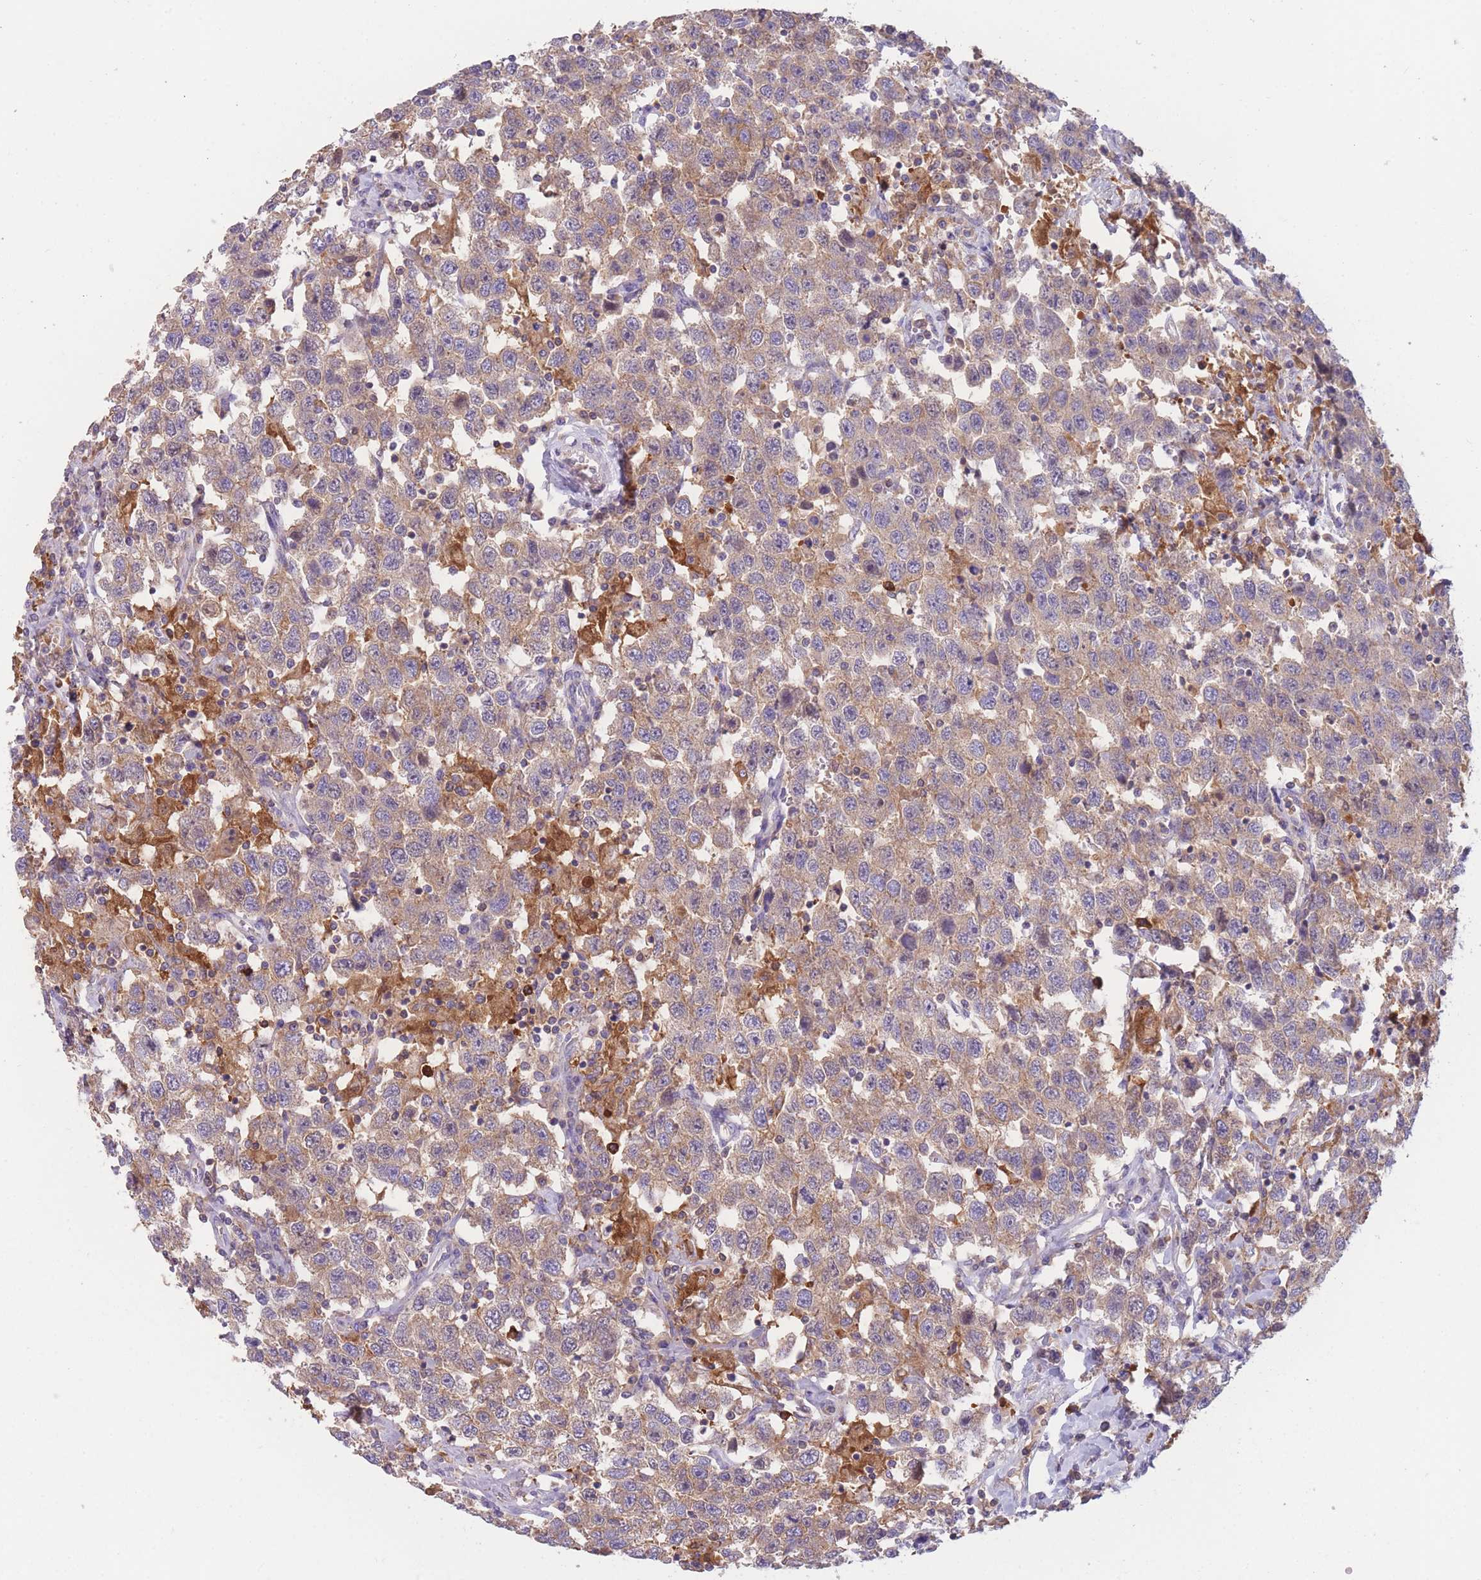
{"staining": {"intensity": "weak", "quantity": ">75%", "location": "cytoplasmic/membranous"}, "tissue": "testis cancer", "cell_type": "Tumor cells", "image_type": "cancer", "snomed": [{"axis": "morphology", "description": "Seminoma, NOS"}, {"axis": "topography", "description": "Testis"}], "caption": "Protein analysis of testis cancer (seminoma) tissue exhibits weak cytoplasmic/membranous positivity in approximately >75% of tumor cells.", "gene": "ST3GAL4", "patient": {"sex": "male", "age": 41}}